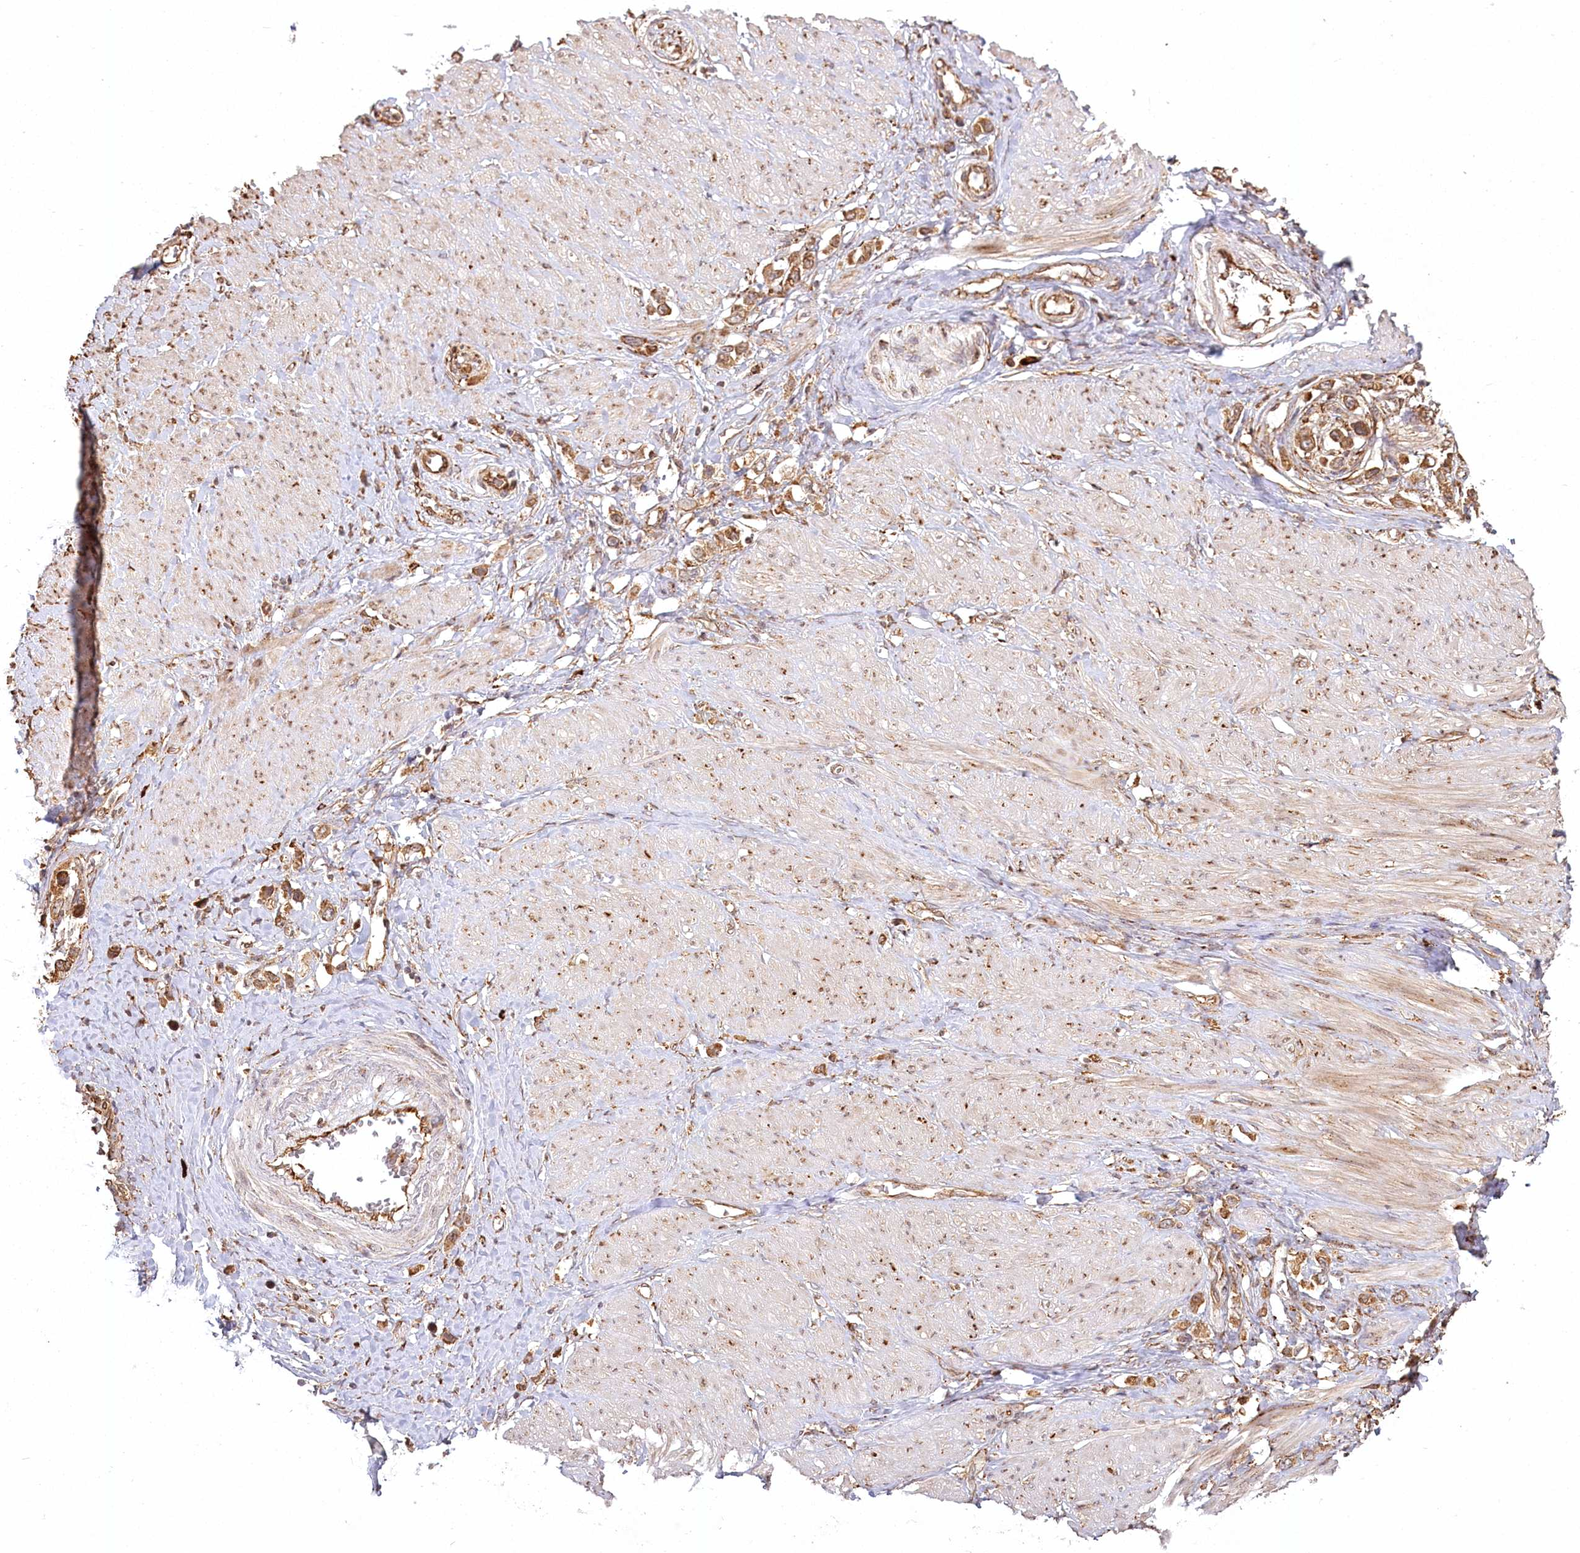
{"staining": {"intensity": "moderate", "quantity": ">75%", "location": "cytoplasmic/membranous"}, "tissue": "stomach cancer", "cell_type": "Tumor cells", "image_type": "cancer", "snomed": [{"axis": "morphology", "description": "Adenocarcinoma, NOS"}, {"axis": "topography", "description": "Stomach"}], "caption": "Human stomach adenocarcinoma stained for a protein (brown) exhibits moderate cytoplasmic/membranous positive positivity in approximately >75% of tumor cells.", "gene": "FAM13A", "patient": {"sex": "female", "age": 65}}